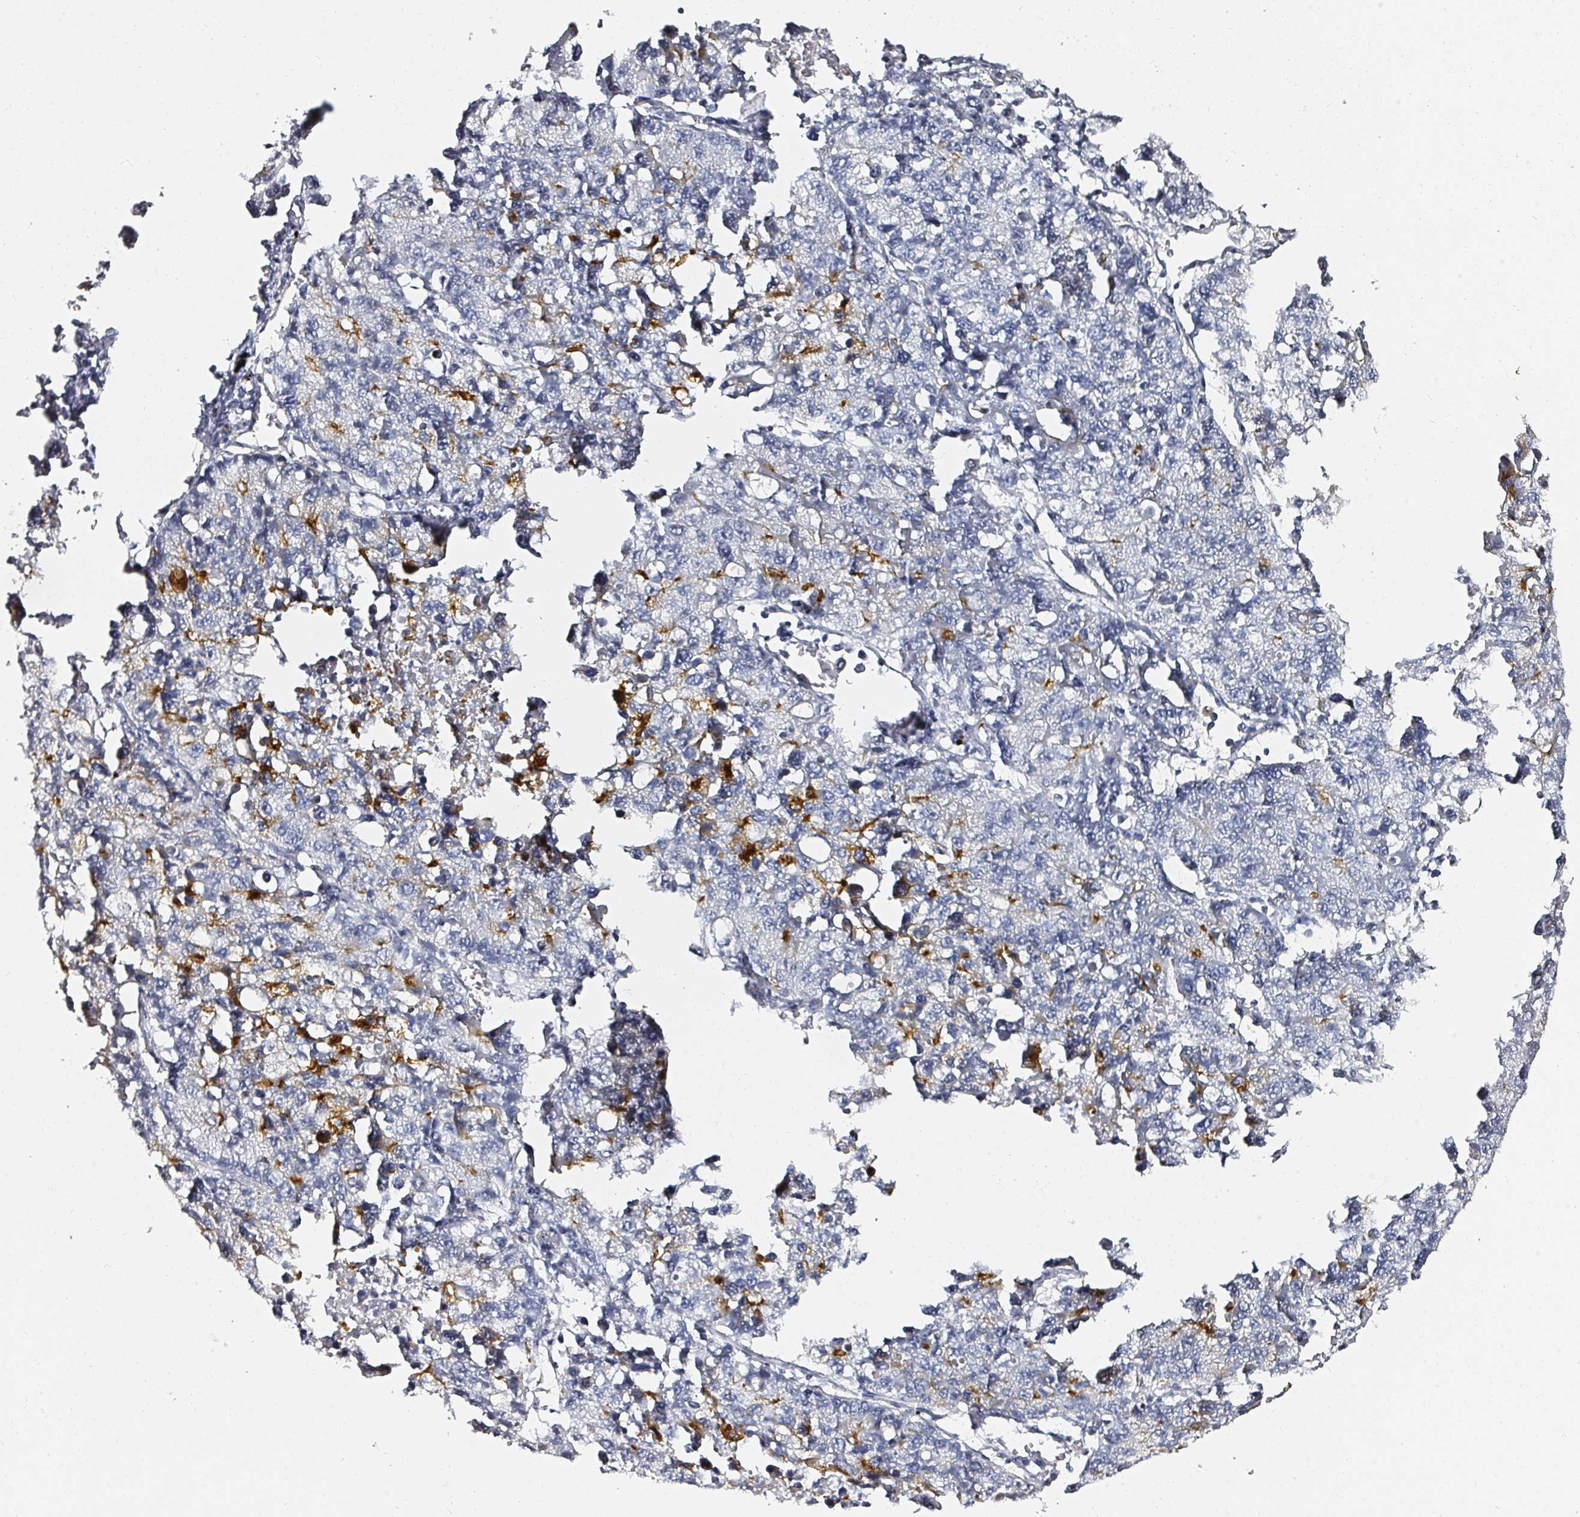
{"staining": {"intensity": "moderate", "quantity": "<25%", "location": "cytoplasmic/membranous"}, "tissue": "lung cancer", "cell_type": "Tumor cells", "image_type": "cancer", "snomed": [{"axis": "morphology", "description": "Adenocarcinoma, NOS"}, {"axis": "topography", "description": "Lung"}], "caption": "Immunohistochemistry image of neoplastic tissue: human adenocarcinoma (lung) stained using immunohistochemistry reveals low levels of moderate protein expression localized specifically in the cytoplasmic/membranous of tumor cells, appearing as a cytoplasmic/membranous brown color.", "gene": "ACAN", "patient": {"sex": "female", "age": 51}}